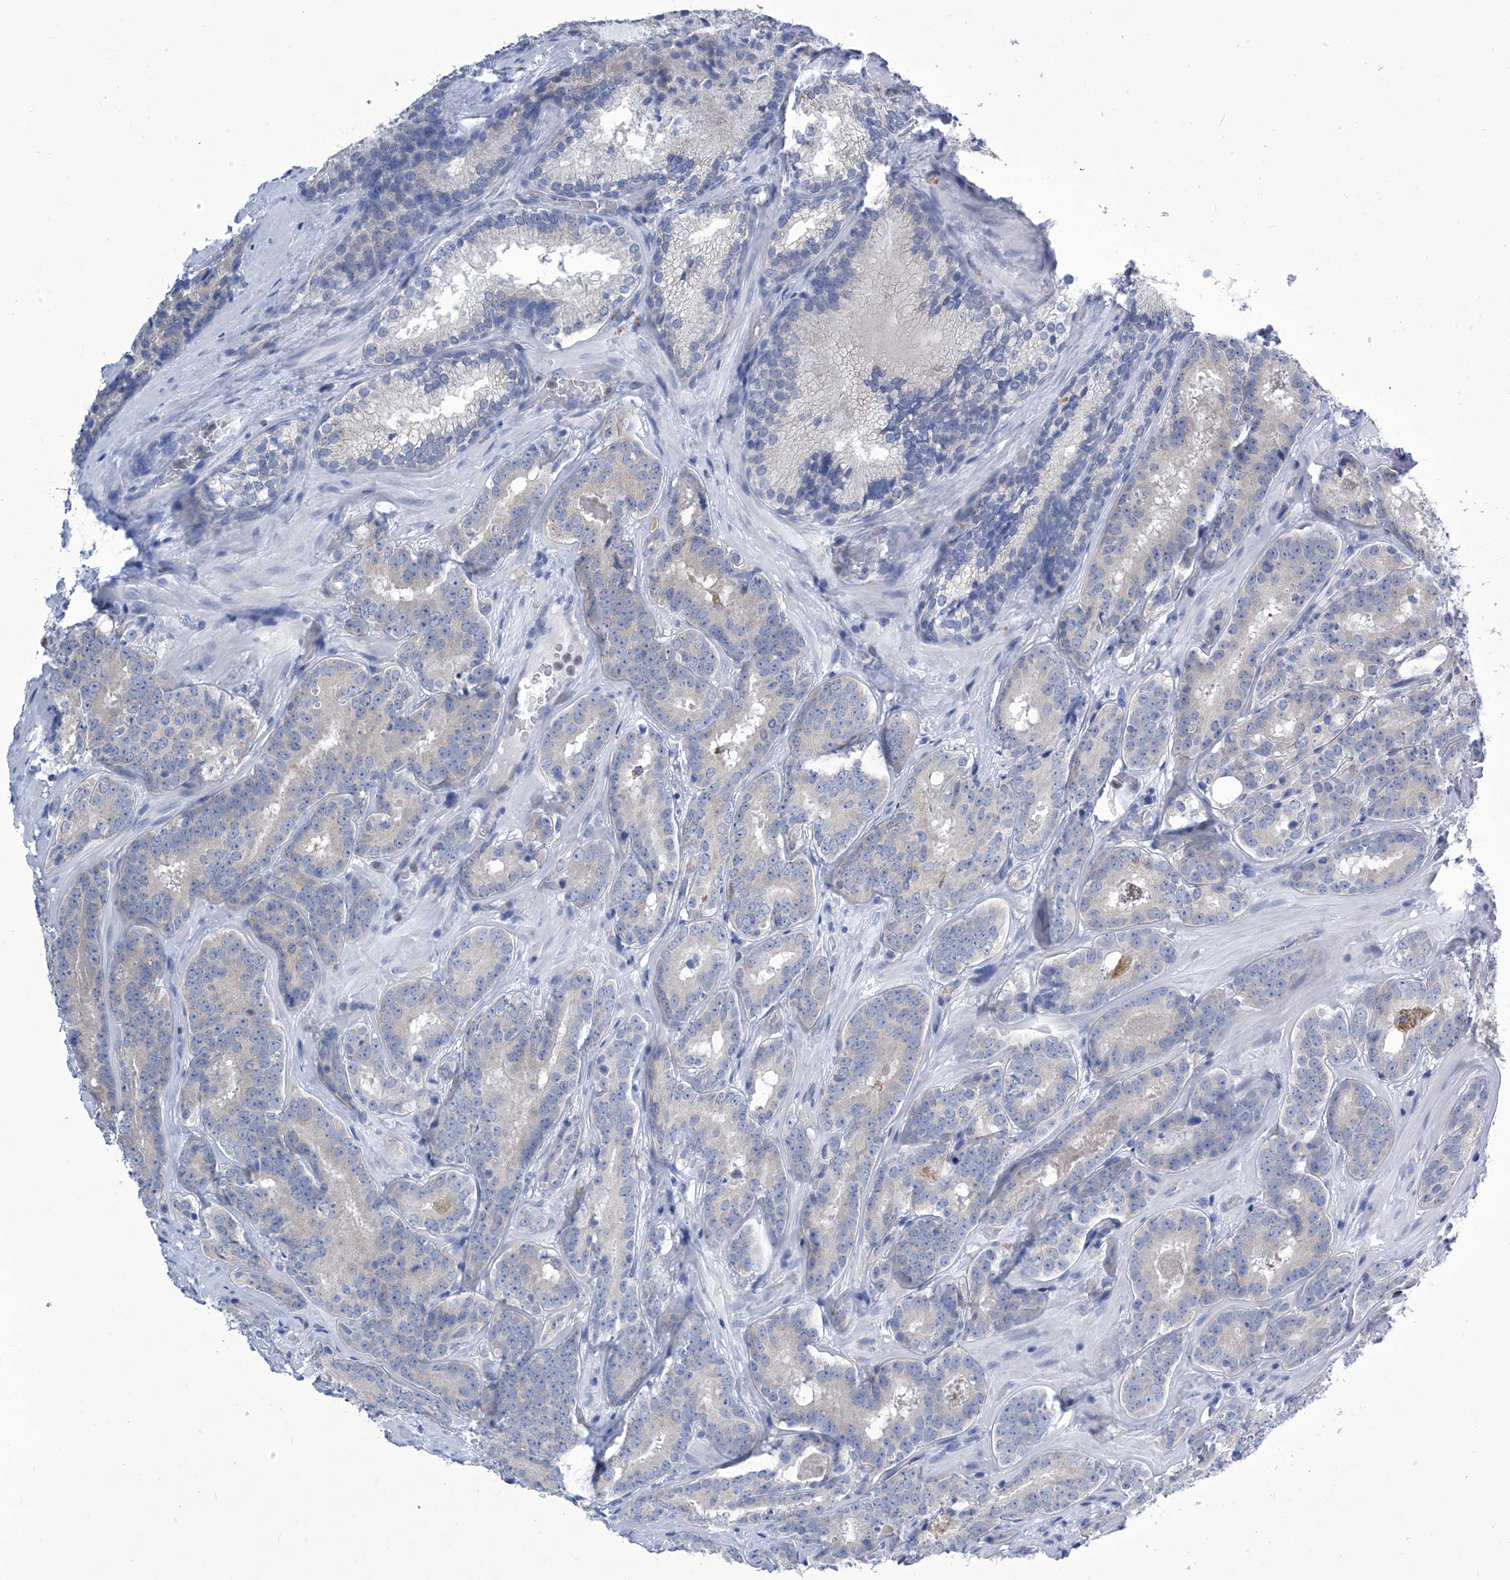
{"staining": {"intensity": "negative", "quantity": "none", "location": "none"}, "tissue": "prostate cancer", "cell_type": "Tumor cells", "image_type": "cancer", "snomed": [{"axis": "morphology", "description": "Adenocarcinoma, High grade"}, {"axis": "topography", "description": "Prostate"}], "caption": "A photomicrograph of prostate adenocarcinoma (high-grade) stained for a protein demonstrates no brown staining in tumor cells. The staining was performed using DAB to visualize the protein expression in brown, while the nuclei were stained in blue with hematoxylin (Magnification: 20x).", "gene": "IMPA2", "patient": {"sex": "male", "age": 57}}